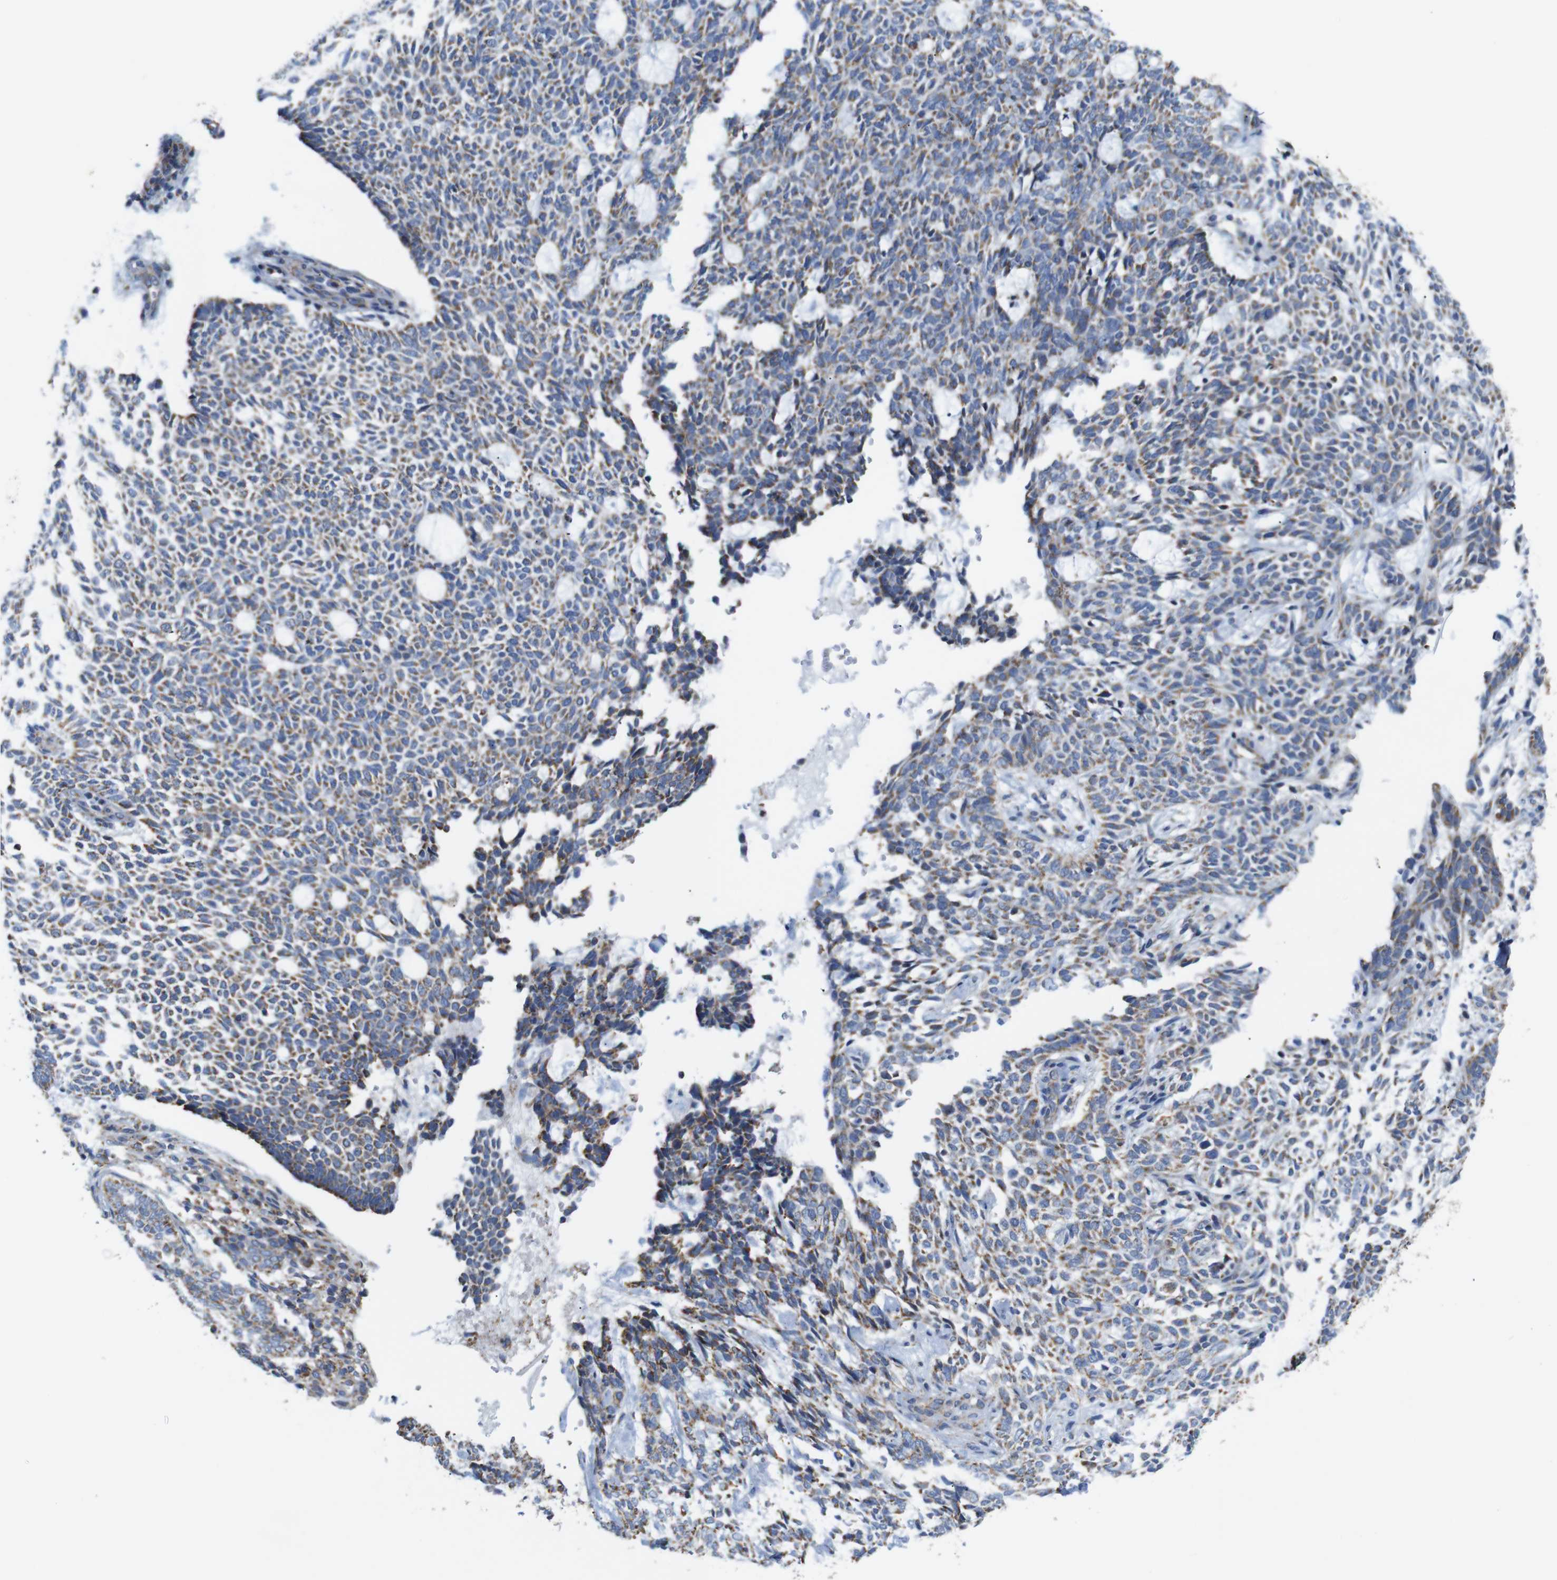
{"staining": {"intensity": "moderate", "quantity": ">75%", "location": "cytoplasmic/membranous"}, "tissue": "skin cancer", "cell_type": "Tumor cells", "image_type": "cancer", "snomed": [{"axis": "morphology", "description": "Basal cell carcinoma"}, {"axis": "topography", "description": "Skin"}], "caption": "About >75% of tumor cells in skin cancer display moderate cytoplasmic/membranous protein expression as visualized by brown immunohistochemical staining.", "gene": "FAM171B", "patient": {"sex": "male", "age": 87}}